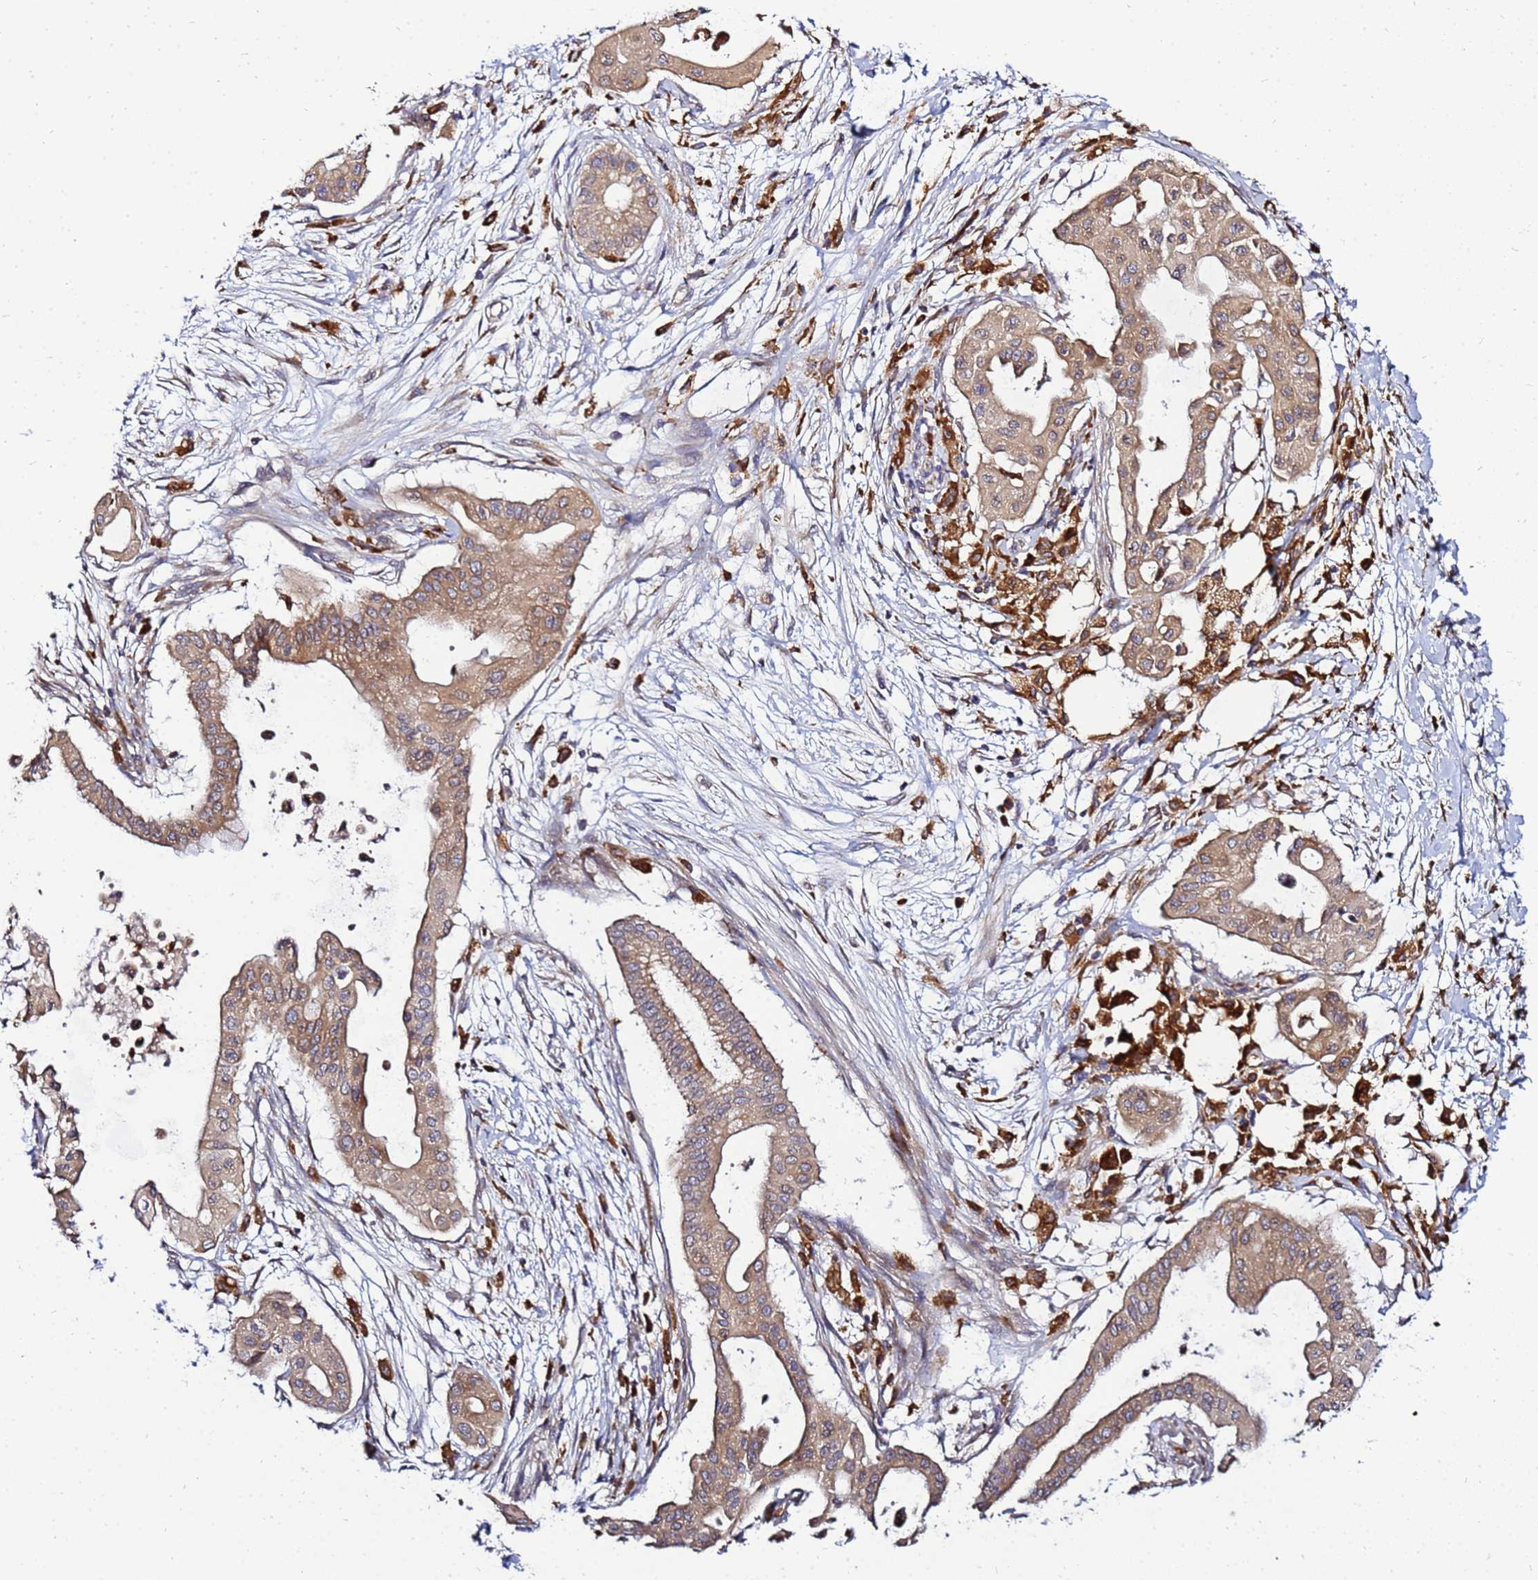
{"staining": {"intensity": "moderate", "quantity": ">75%", "location": "cytoplasmic/membranous"}, "tissue": "pancreatic cancer", "cell_type": "Tumor cells", "image_type": "cancer", "snomed": [{"axis": "morphology", "description": "Adenocarcinoma, NOS"}, {"axis": "topography", "description": "Pancreas"}], "caption": "Immunohistochemistry (IHC) histopathology image of neoplastic tissue: adenocarcinoma (pancreatic) stained using immunohistochemistry (IHC) reveals medium levels of moderate protein expression localized specifically in the cytoplasmic/membranous of tumor cells, appearing as a cytoplasmic/membranous brown color.", "gene": "ADPGK", "patient": {"sex": "male", "age": 68}}